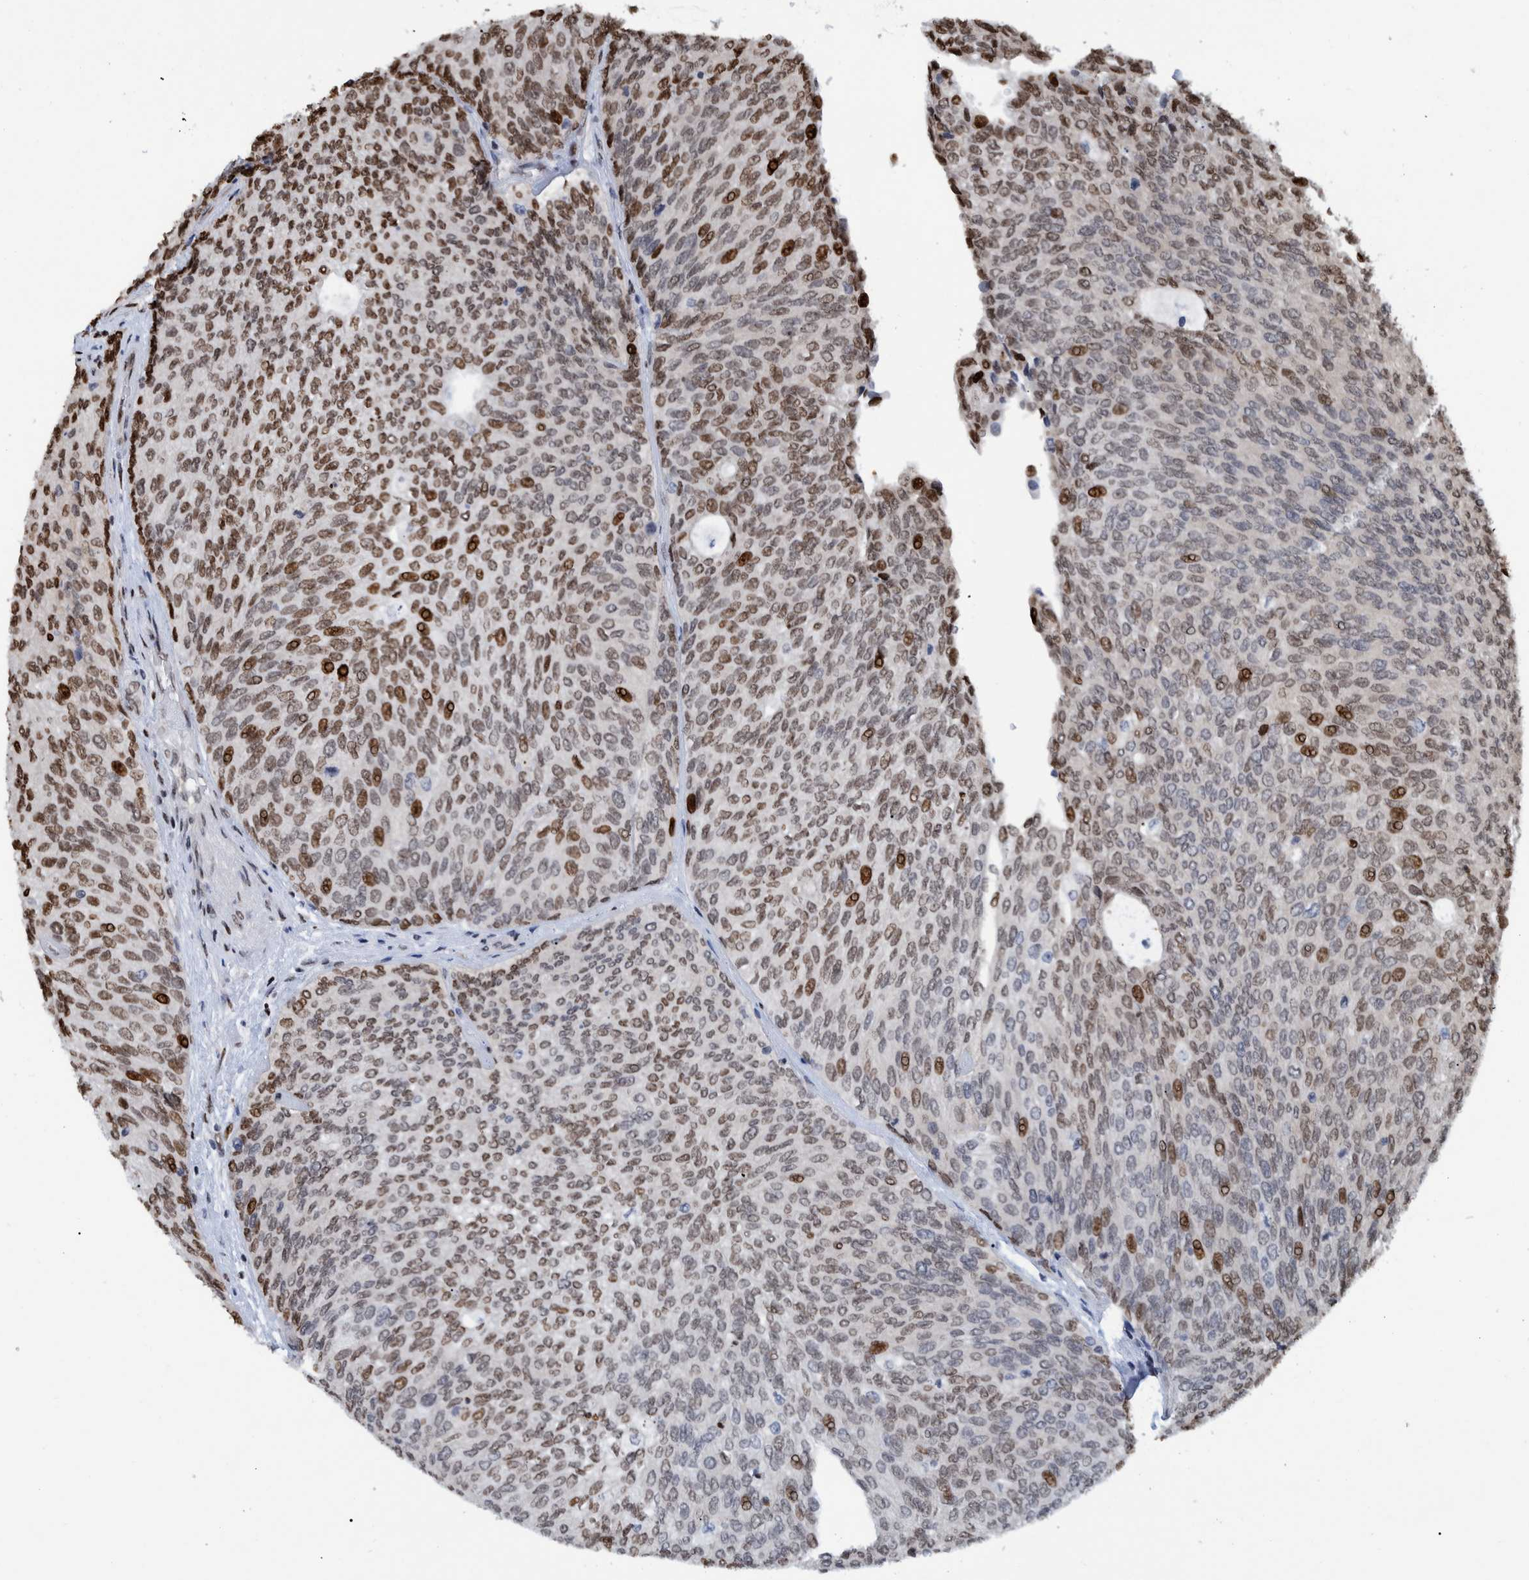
{"staining": {"intensity": "strong", "quantity": ">75%", "location": "nuclear"}, "tissue": "urothelial cancer", "cell_type": "Tumor cells", "image_type": "cancer", "snomed": [{"axis": "morphology", "description": "Urothelial carcinoma, Low grade"}, {"axis": "topography", "description": "Urinary bladder"}], "caption": "Immunohistochemical staining of human urothelial cancer shows high levels of strong nuclear positivity in about >75% of tumor cells.", "gene": "HEATR9", "patient": {"sex": "female", "age": 79}}